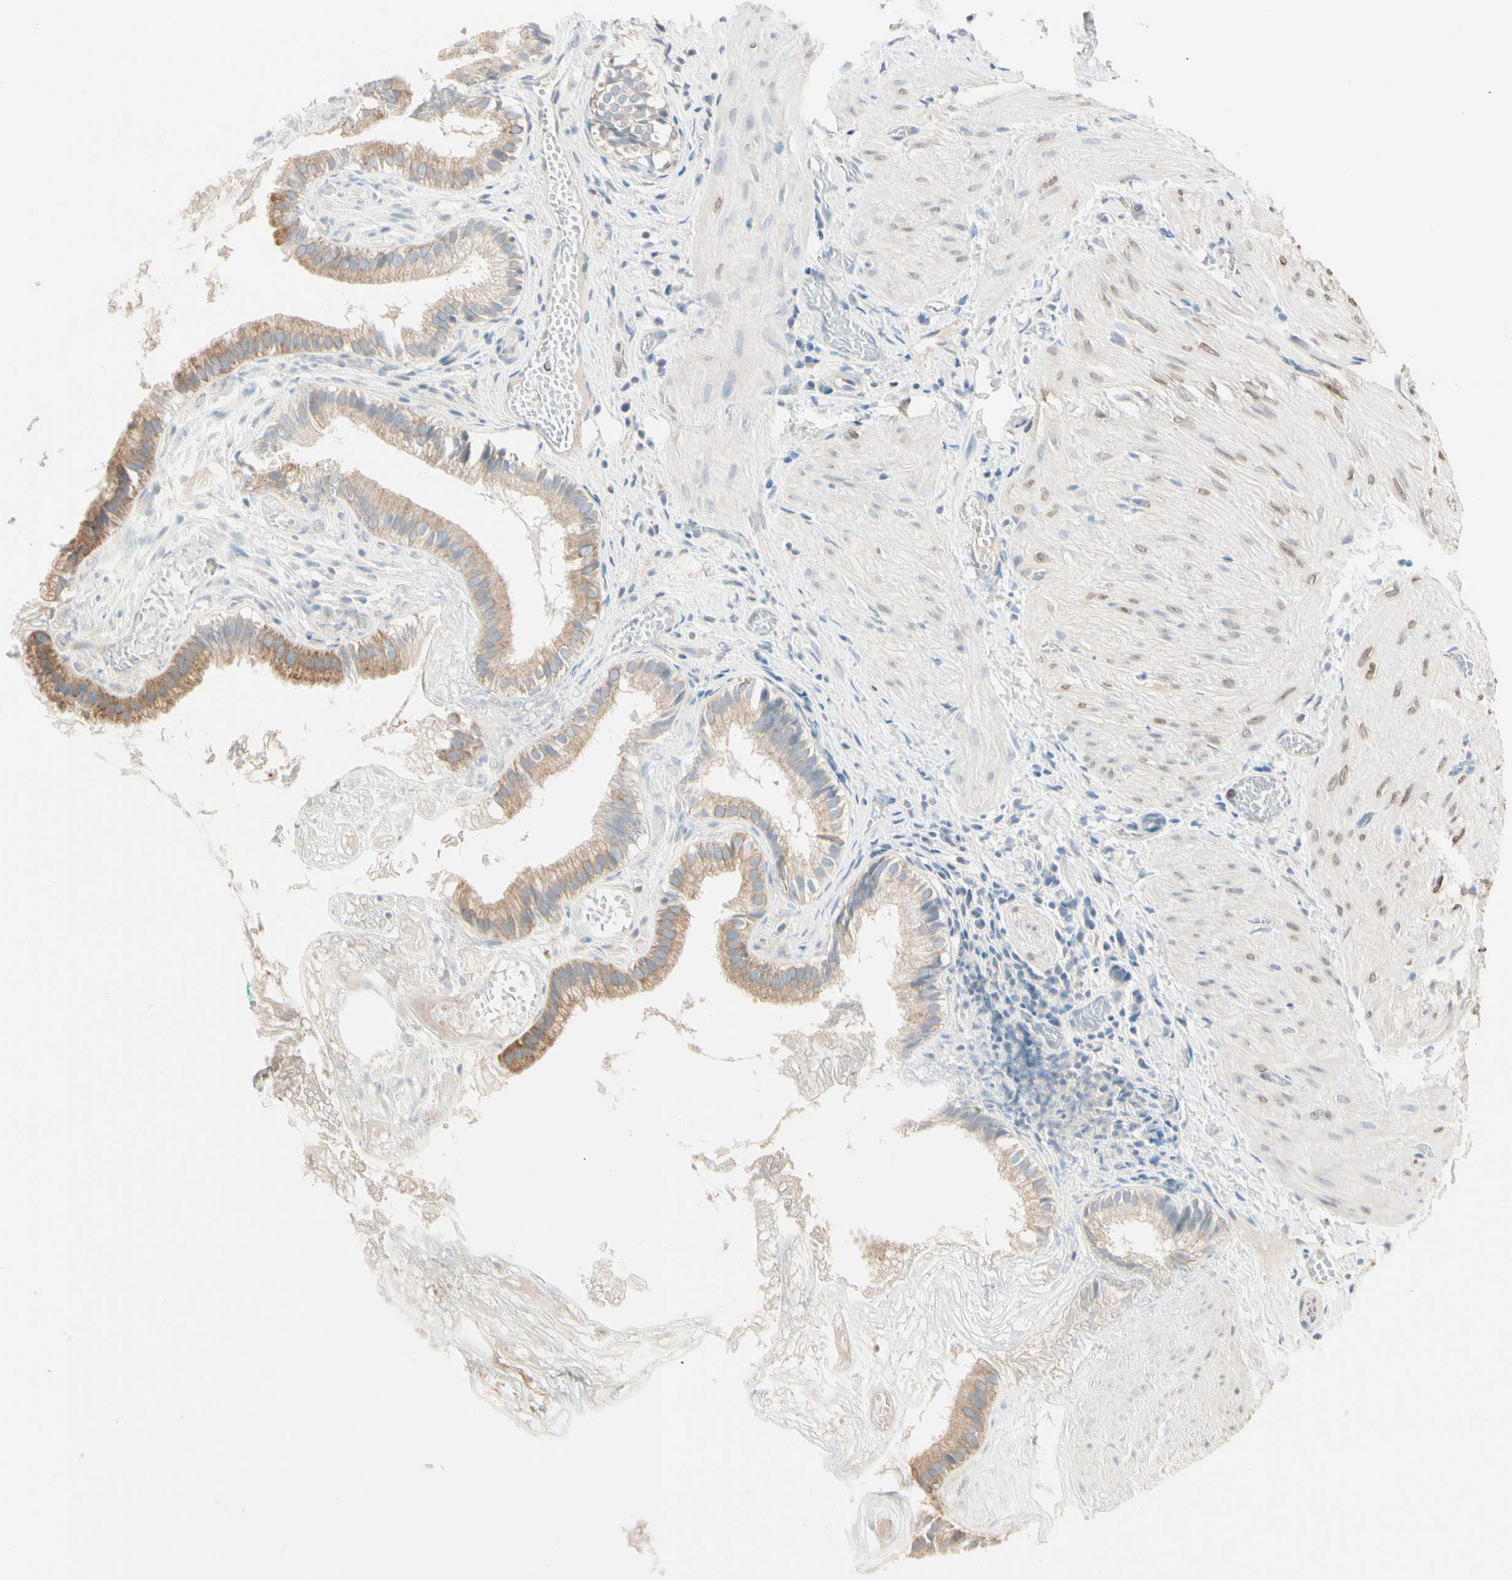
{"staining": {"intensity": "strong", "quantity": ">75%", "location": "cytoplasmic/membranous"}, "tissue": "gallbladder", "cell_type": "Glandular cells", "image_type": "normal", "snomed": [{"axis": "morphology", "description": "Normal tissue, NOS"}, {"axis": "topography", "description": "Gallbladder"}], "caption": "This image demonstrates normal gallbladder stained with immunohistochemistry (IHC) to label a protein in brown. The cytoplasmic/membranous of glandular cells show strong positivity for the protein. Nuclei are counter-stained blue.", "gene": "ALDH18A1", "patient": {"sex": "female", "age": 26}}